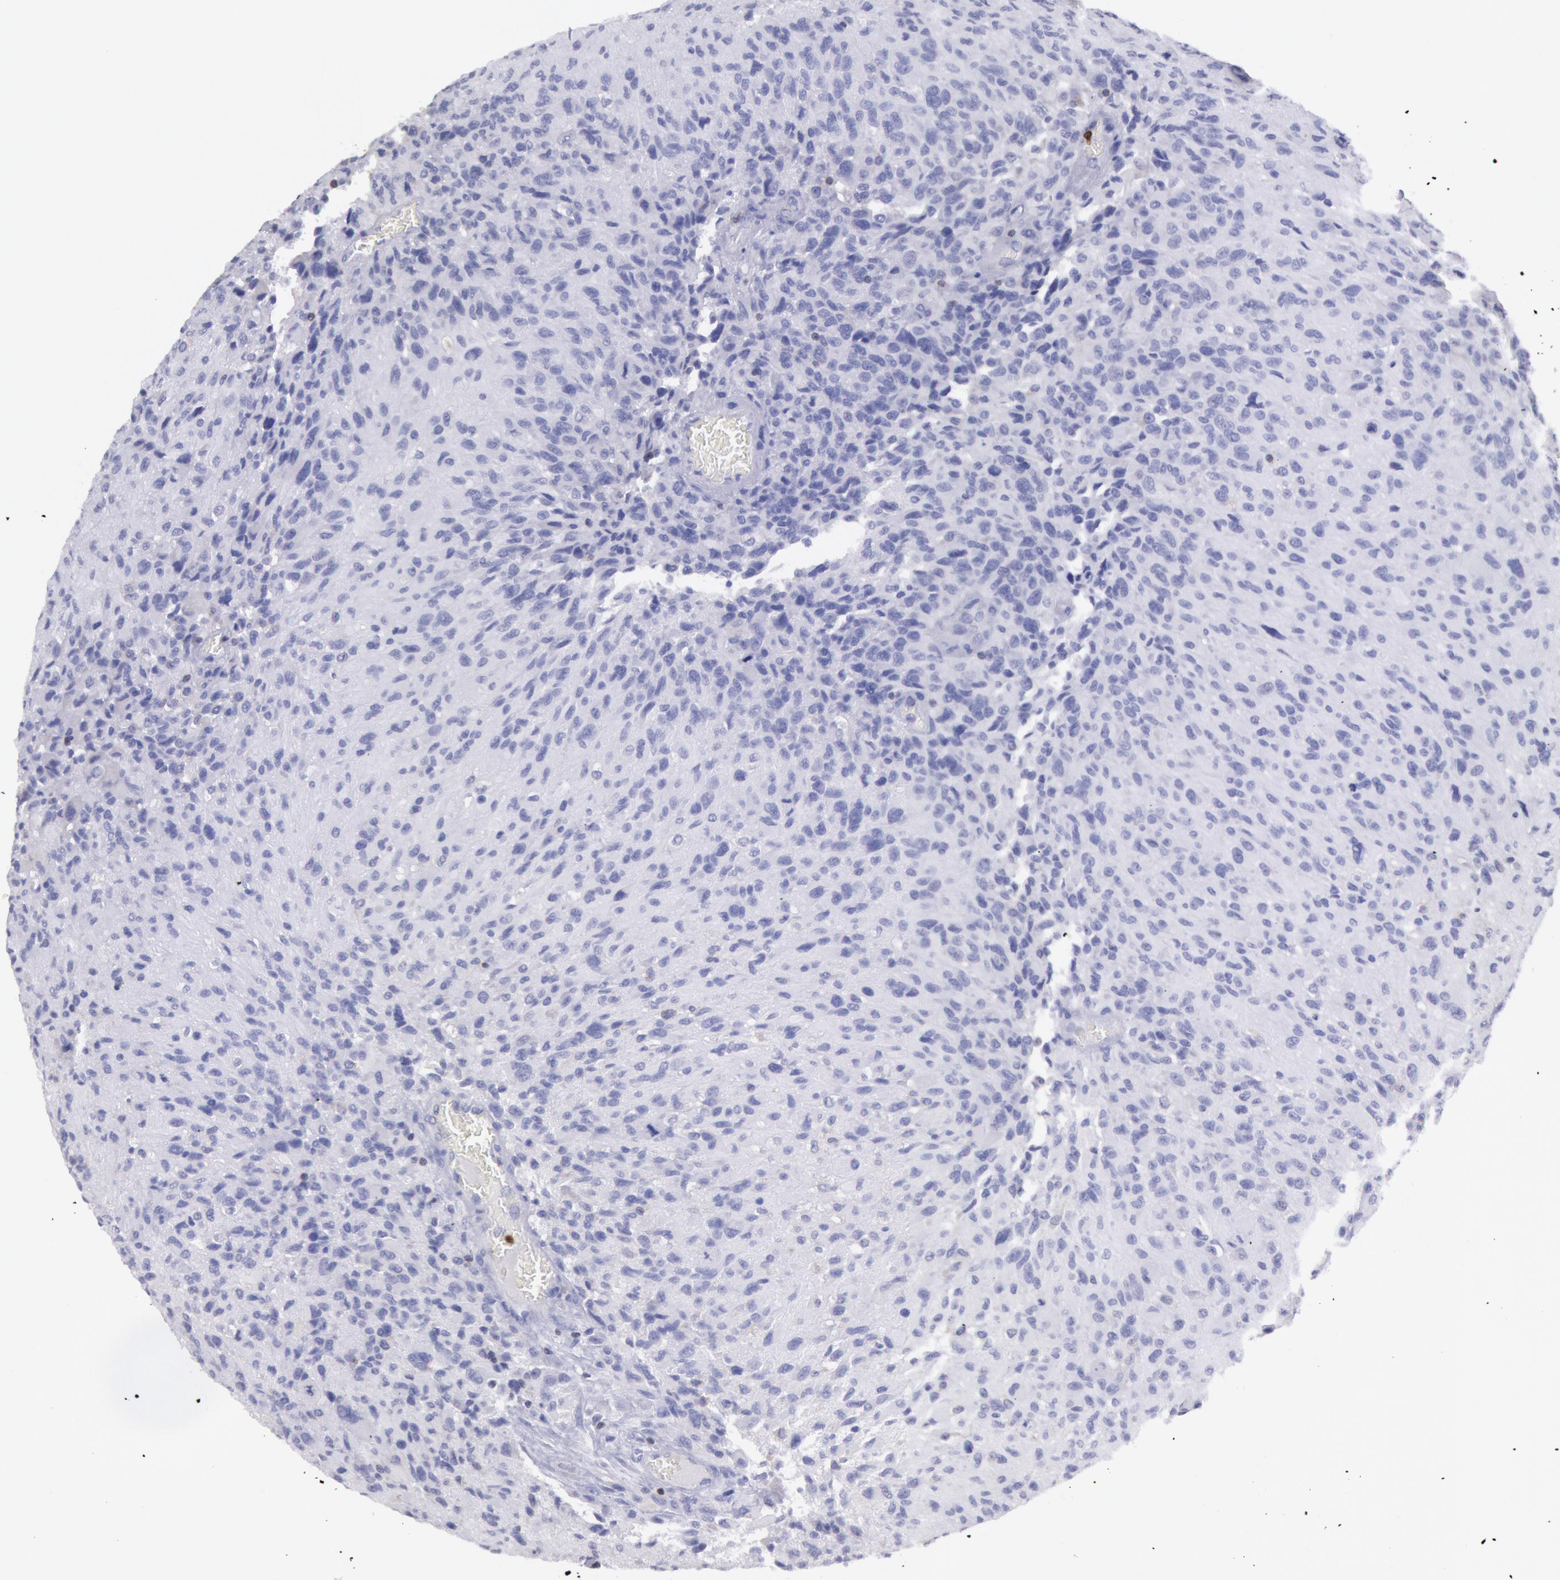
{"staining": {"intensity": "negative", "quantity": "none", "location": "none"}, "tissue": "glioma", "cell_type": "Tumor cells", "image_type": "cancer", "snomed": [{"axis": "morphology", "description": "Glioma, malignant, High grade"}, {"axis": "topography", "description": "Brain"}], "caption": "Immunohistochemistry (IHC) histopathology image of human glioma stained for a protein (brown), which exhibits no expression in tumor cells.", "gene": "RAB27A", "patient": {"sex": "male", "age": 69}}